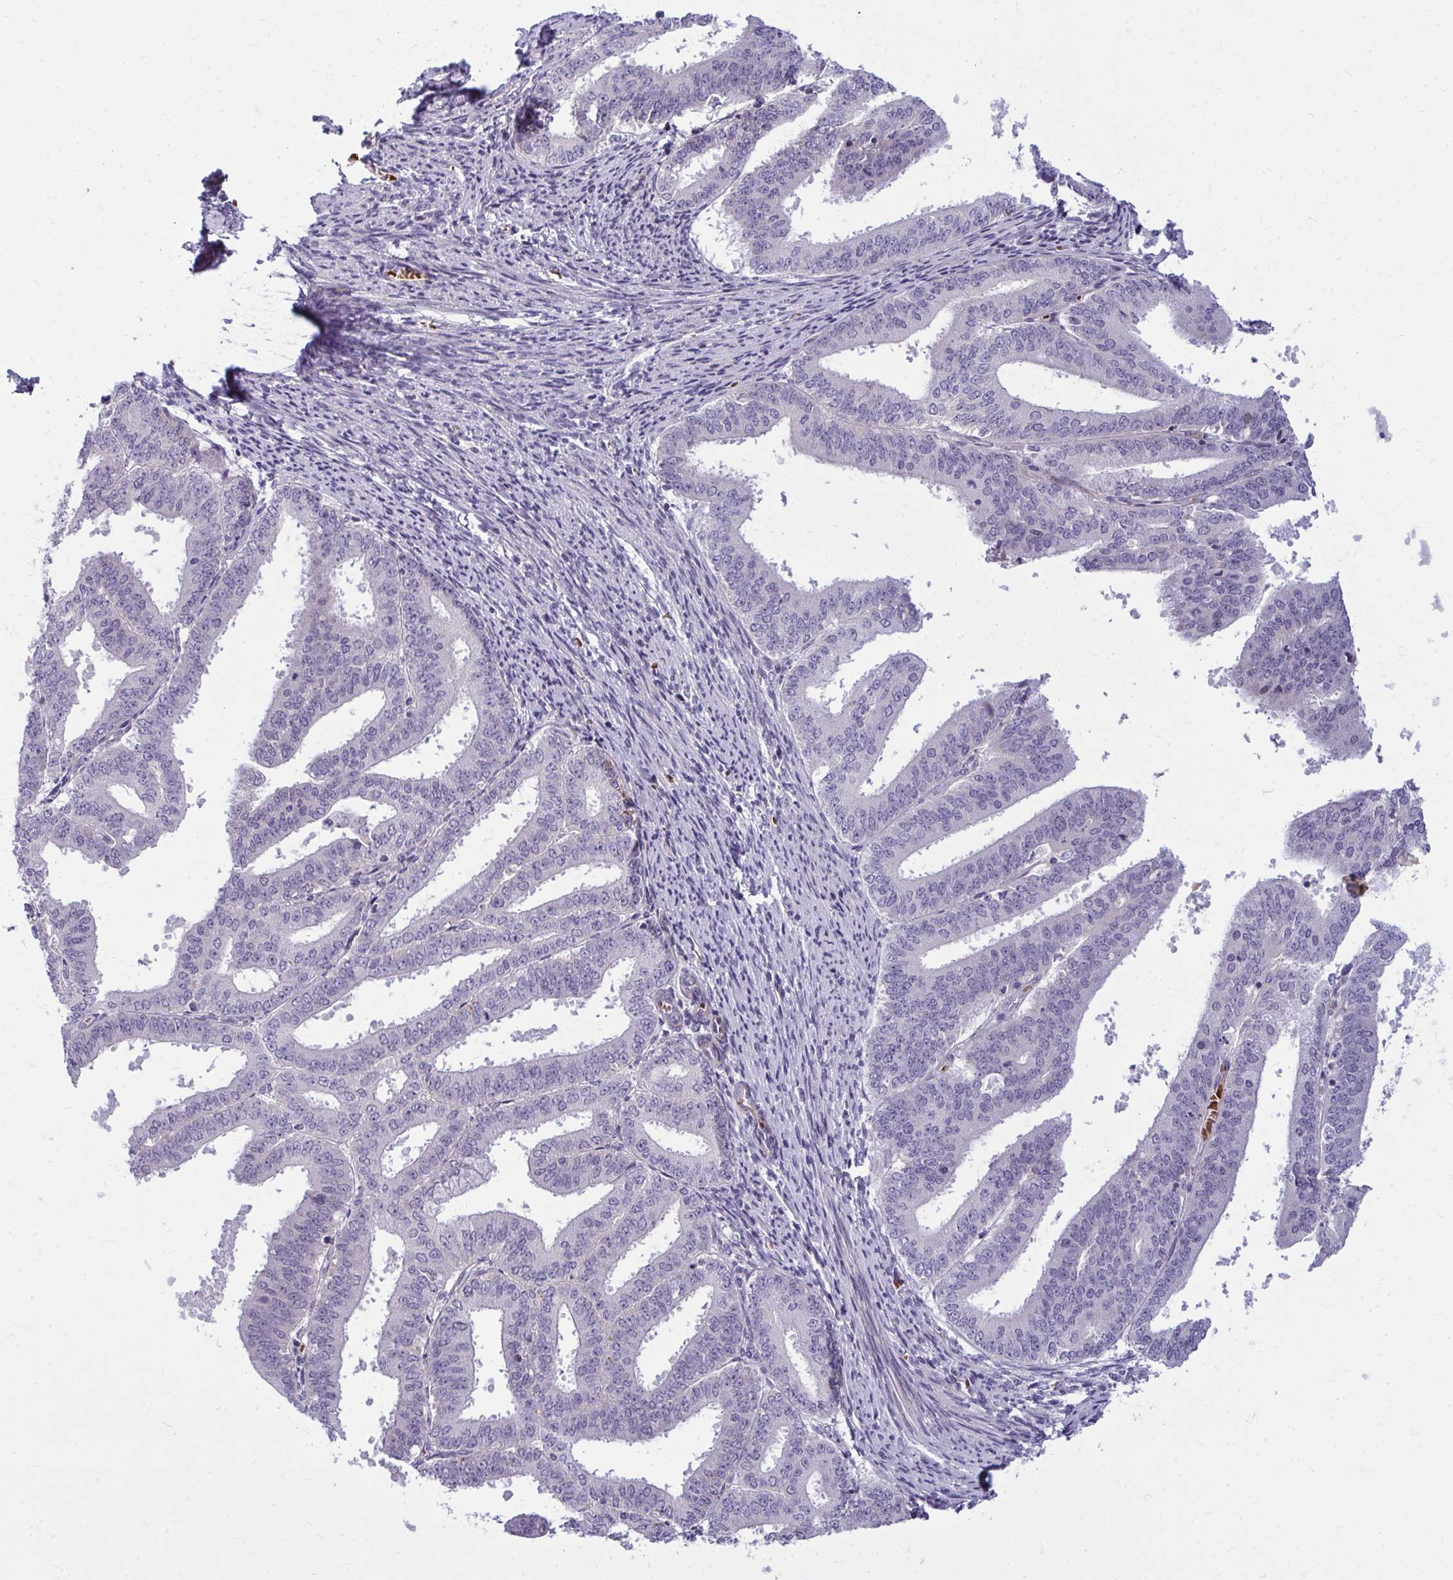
{"staining": {"intensity": "negative", "quantity": "none", "location": "none"}, "tissue": "endometrial cancer", "cell_type": "Tumor cells", "image_type": "cancer", "snomed": [{"axis": "morphology", "description": "Adenocarcinoma, NOS"}, {"axis": "topography", "description": "Endometrium"}], "caption": "The IHC photomicrograph has no significant staining in tumor cells of adenocarcinoma (endometrial) tissue. (Immunohistochemistry, brightfield microscopy, high magnification).", "gene": "SLC14A1", "patient": {"sex": "female", "age": 63}}